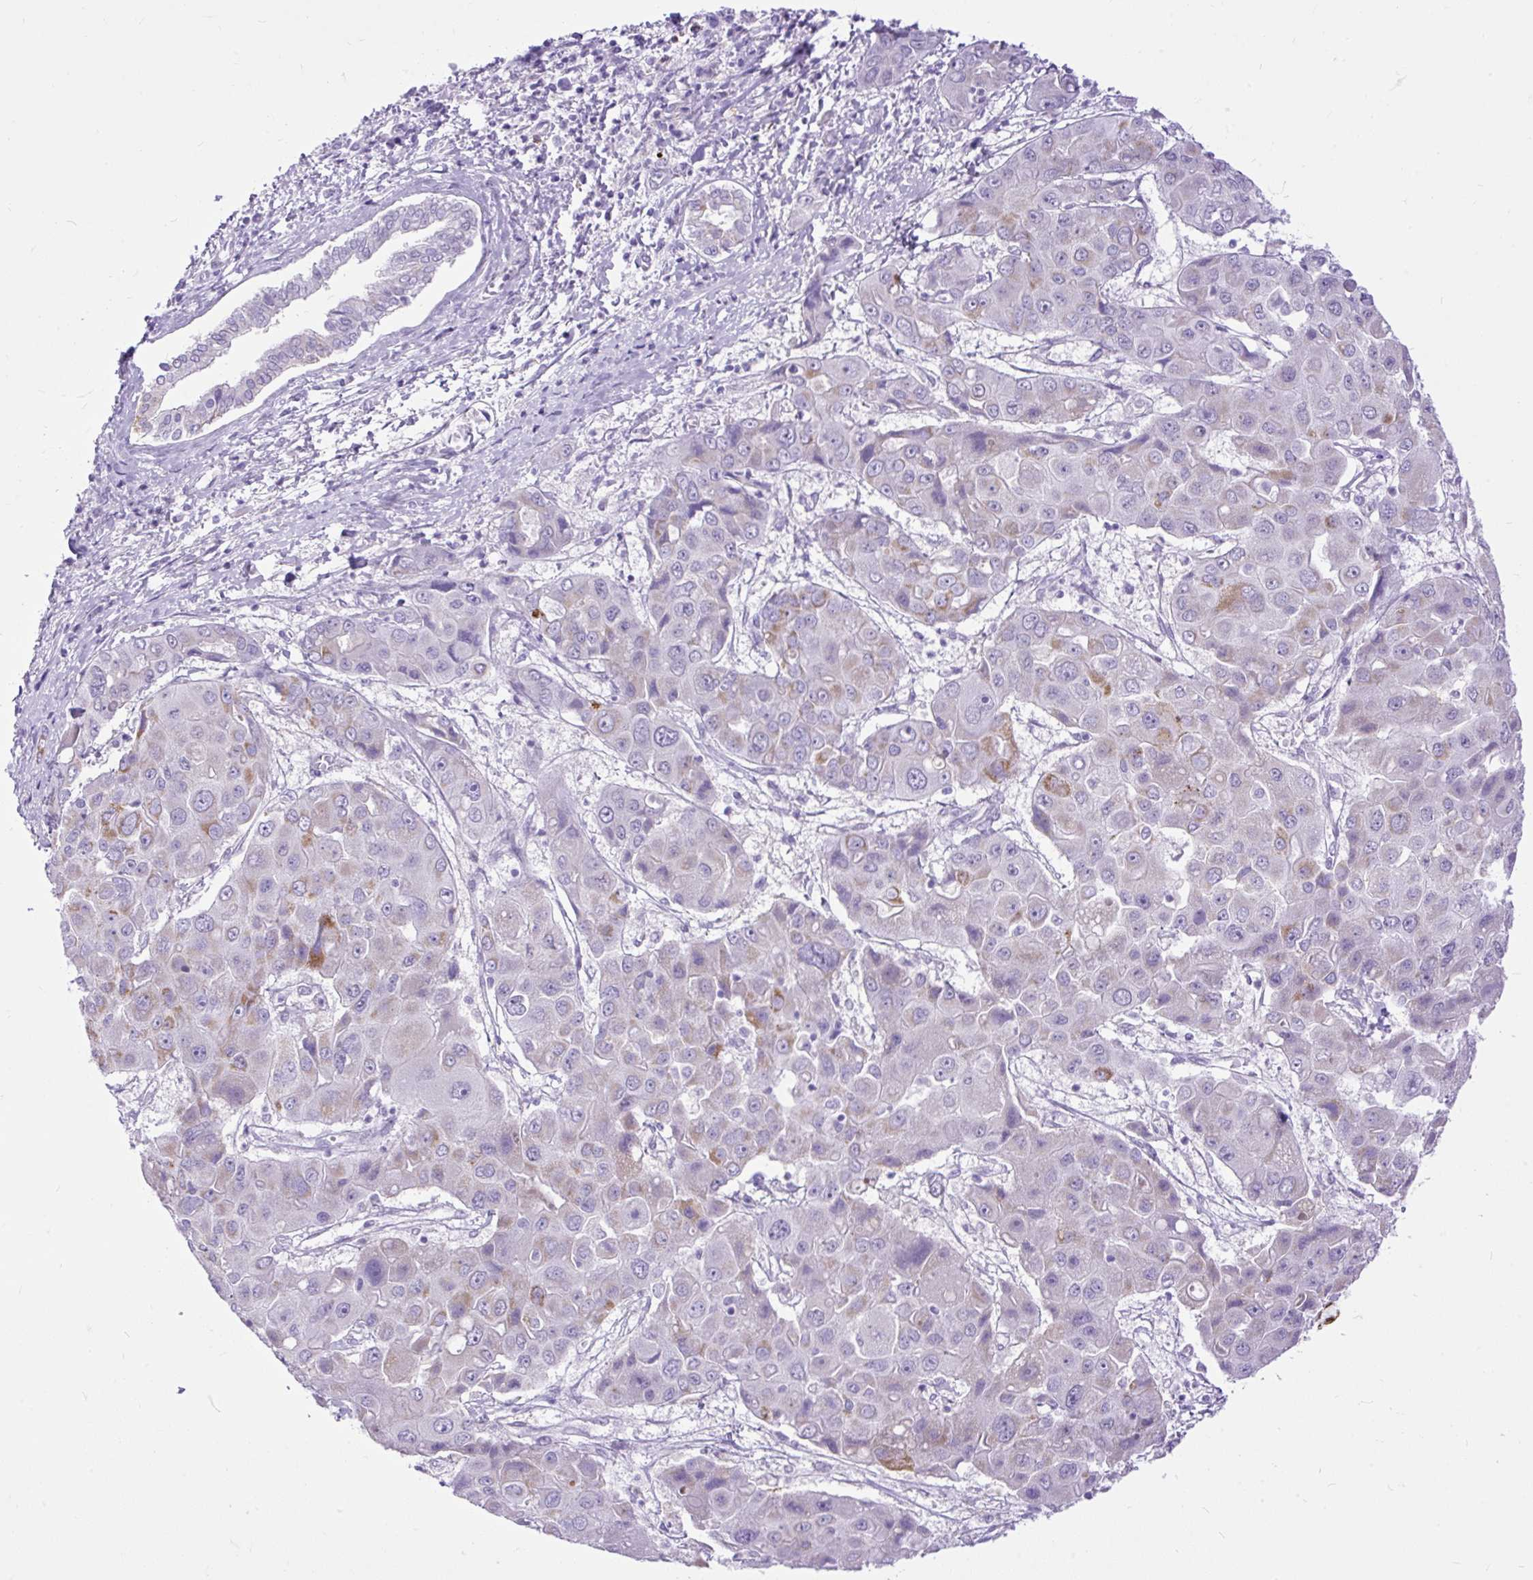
{"staining": {"intensity": "moderate", "quantity": "<25%", "location": "cytoplasmic/membranous"}, "tissue": "liver cancer", "cell_type": "Tumor cells", "image_type": "cancer", "snomed": [{"axis": "morphology", "description": "Cholangiocarcinoma"}, {"axis": "topography", "description": "Liver"}], "caption": "Immunohistochemistry (IHC) (DAB) staining of liver cancer displays moderate cytoplasmic/membranous protein expression in approximately <25% of tumor cells. (brown staining indicates protein expression, while blue staining denotes nuclei).", "gene": "ZNF256", "patient": {"sex": "male", "age": 67}}